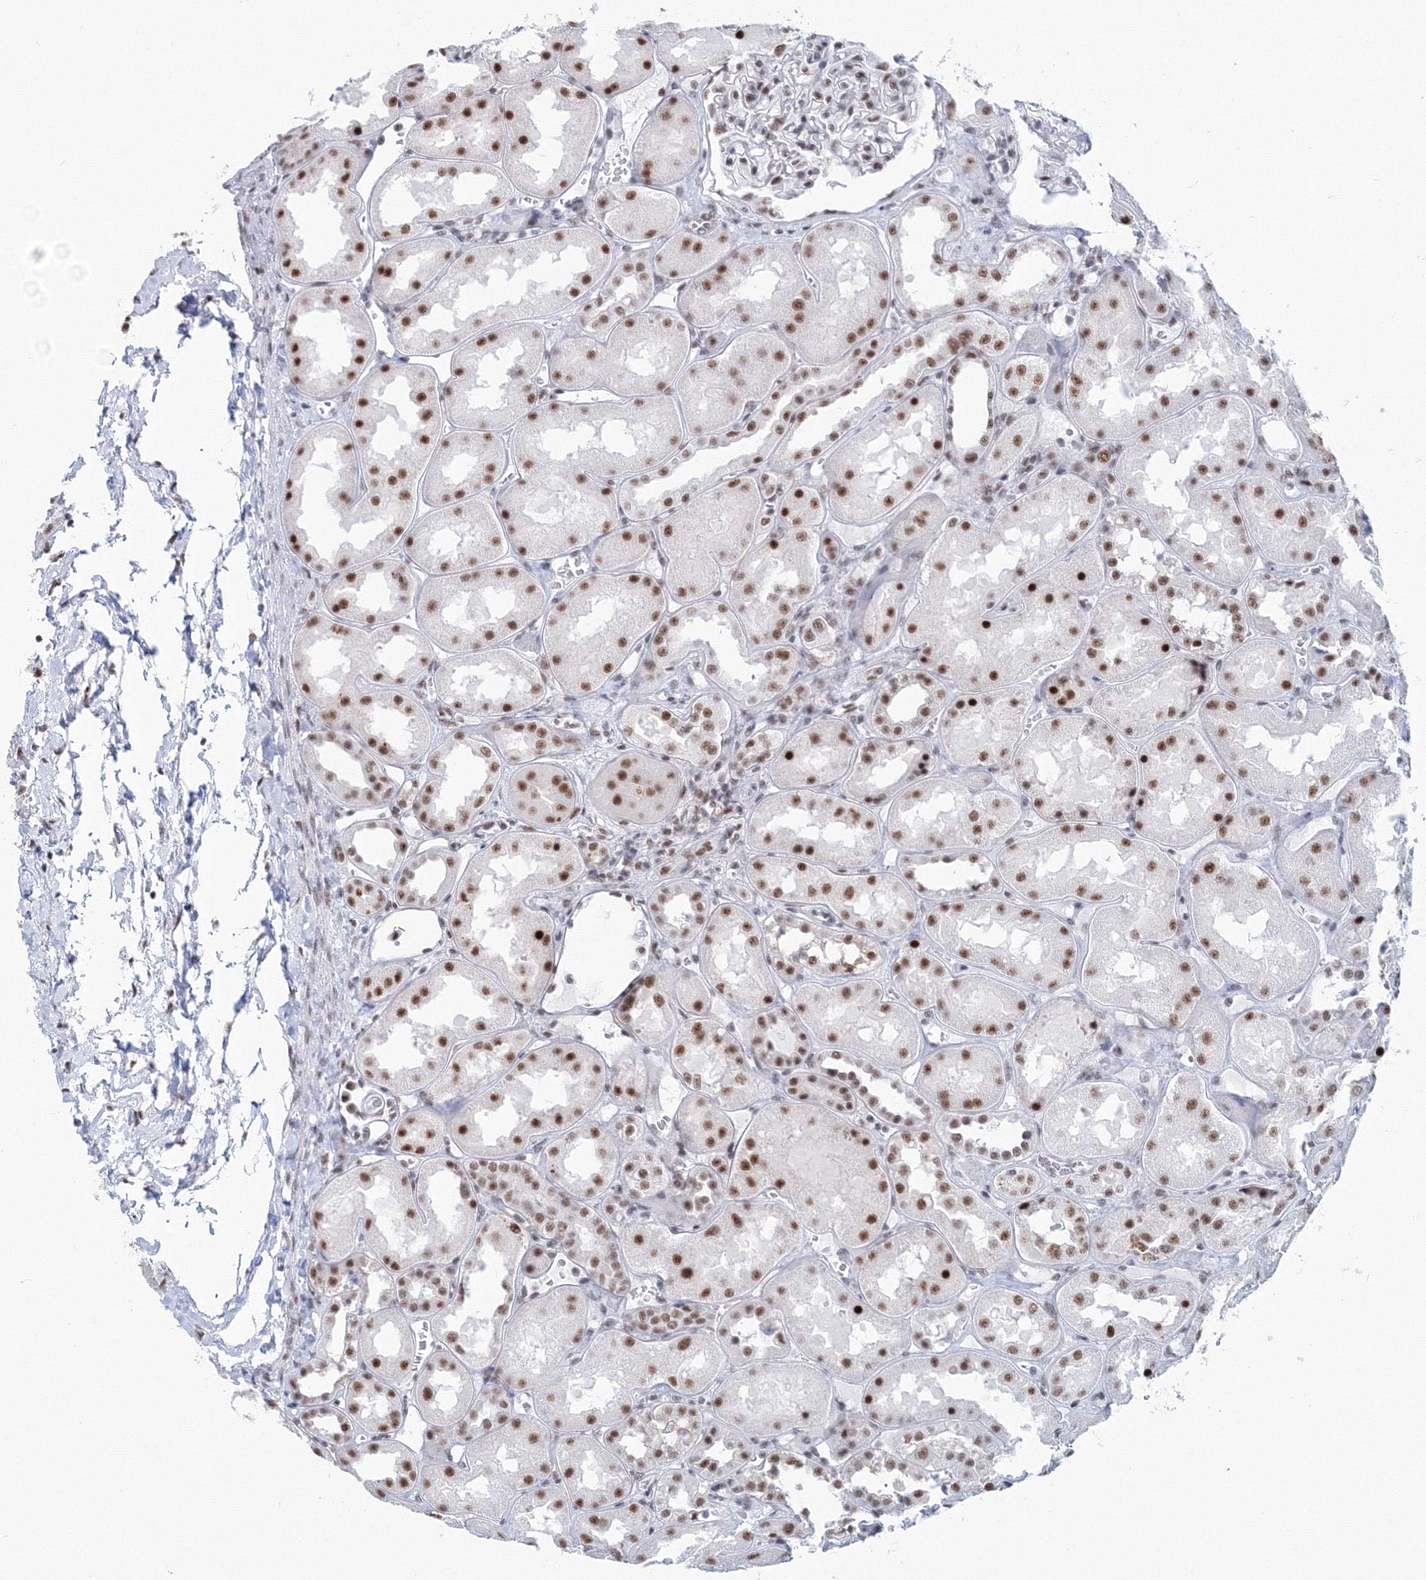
{"staining": {"intensity": "moderate", "quantity": "<25%", "location": "nuclear"}, "tissue": "kidney", "cell_type": "Cells in glomeruli", "image_type": "normal", "snomed": [{"axis": "morphology", "description": "Normal tissue, NOS"}, {"axis": "topography", "description": "Kidney"}], "caption": "Immunohistochemical staining of normal human kidney exhibits low levels of moderate nuclear positivity in about <25% of cells in glomeruli.", "gene": "SF3B6", "patient": {"sex": "male", "age": 70}}